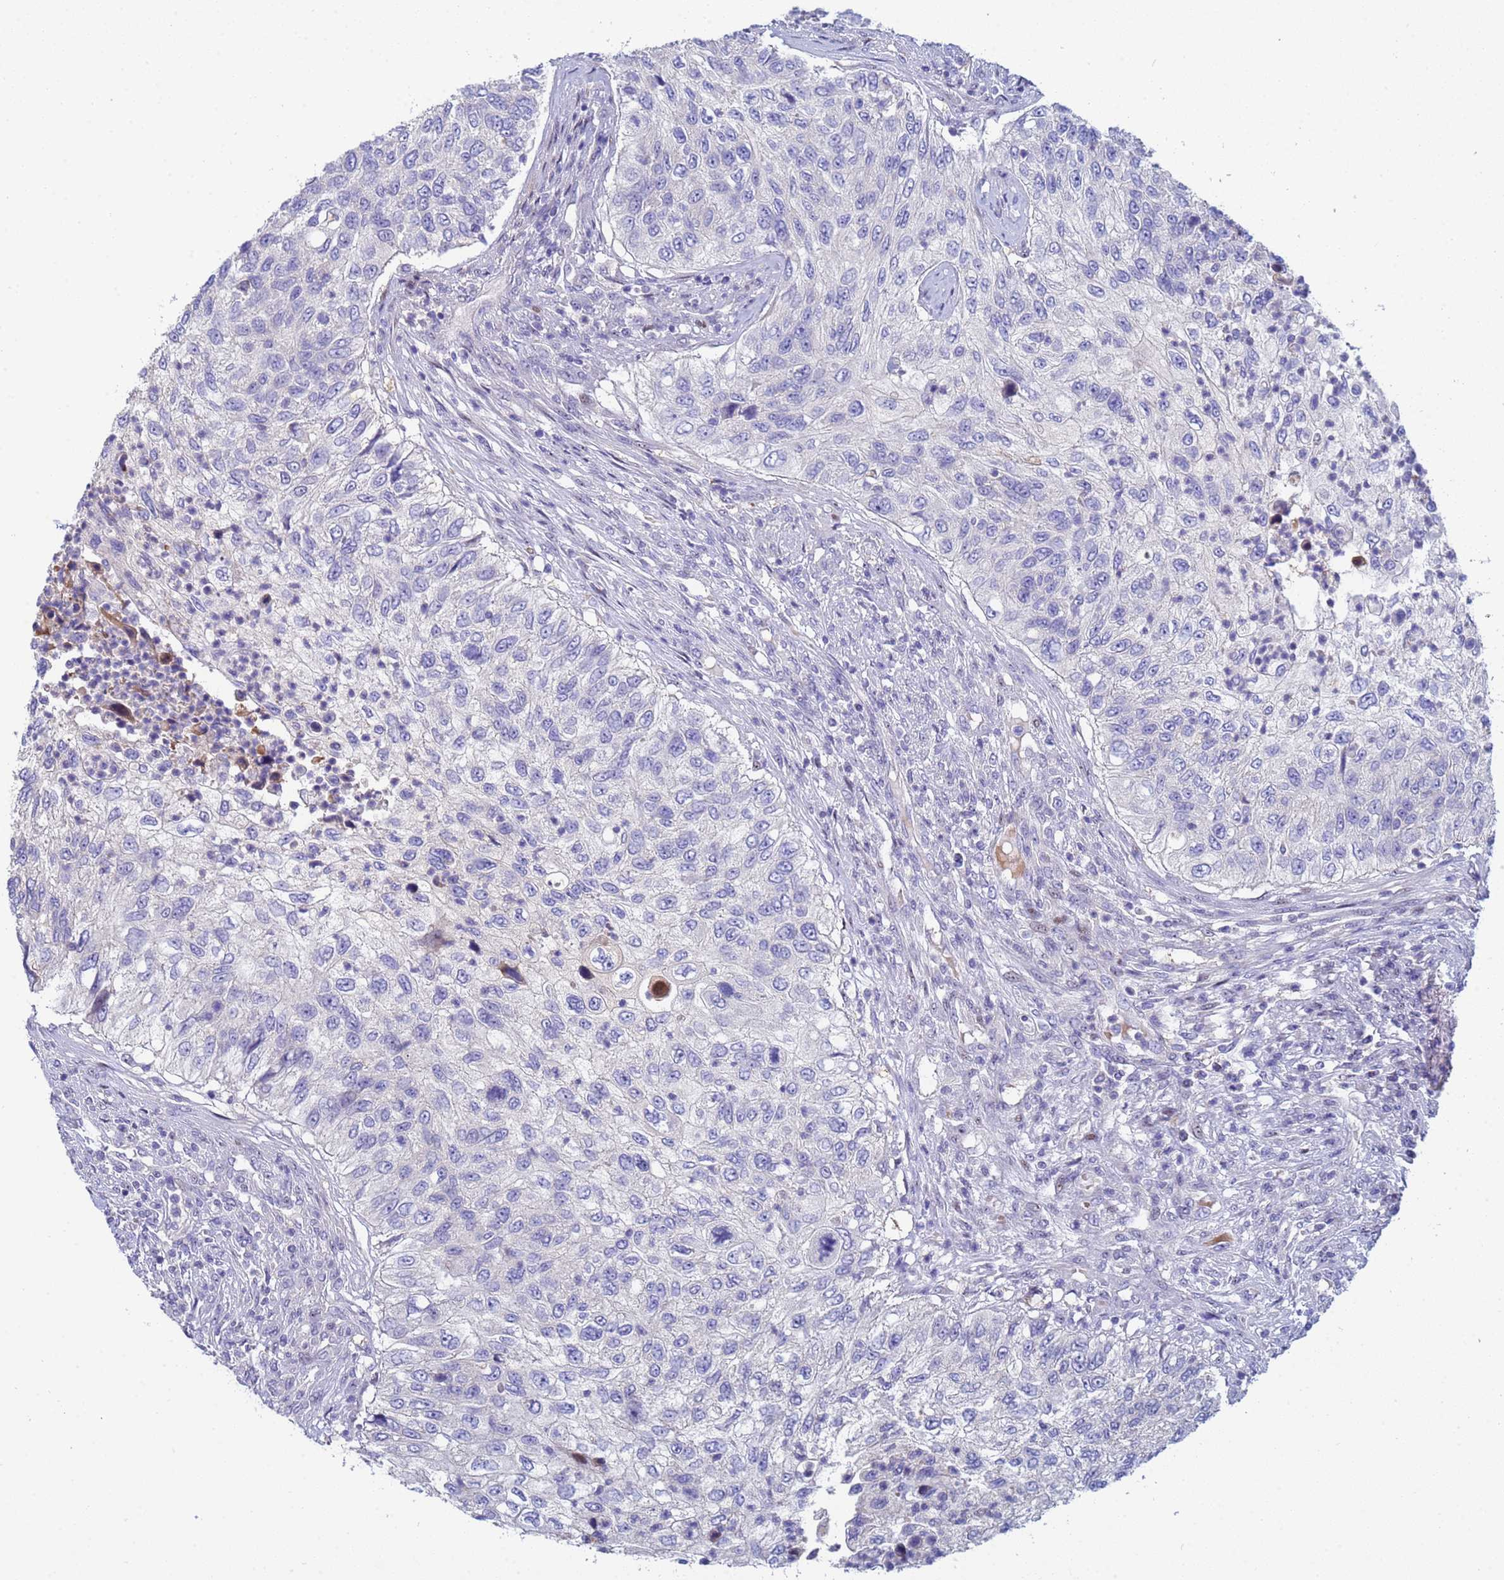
{"staining": {"intensity": "negative", "quantity": "none", "location": "none"}, "tissue": "urothelial cancer", "cell_type": "Tumor cells", "image_type": "cancer", "snomed": [{"axis": "morphology", "description": "Urothelial carcinoma, High grade"}, {"axis": "topography", "description": "Urinary bladder"}], "caption": "This is a photomicrograph of immunohistochemistry staining of urothelial carcinoma (high-grade), which shows no positivity in tumor cells.", "gene": "PPP6R1", "patient": {"sex": "female", "age": 60}}